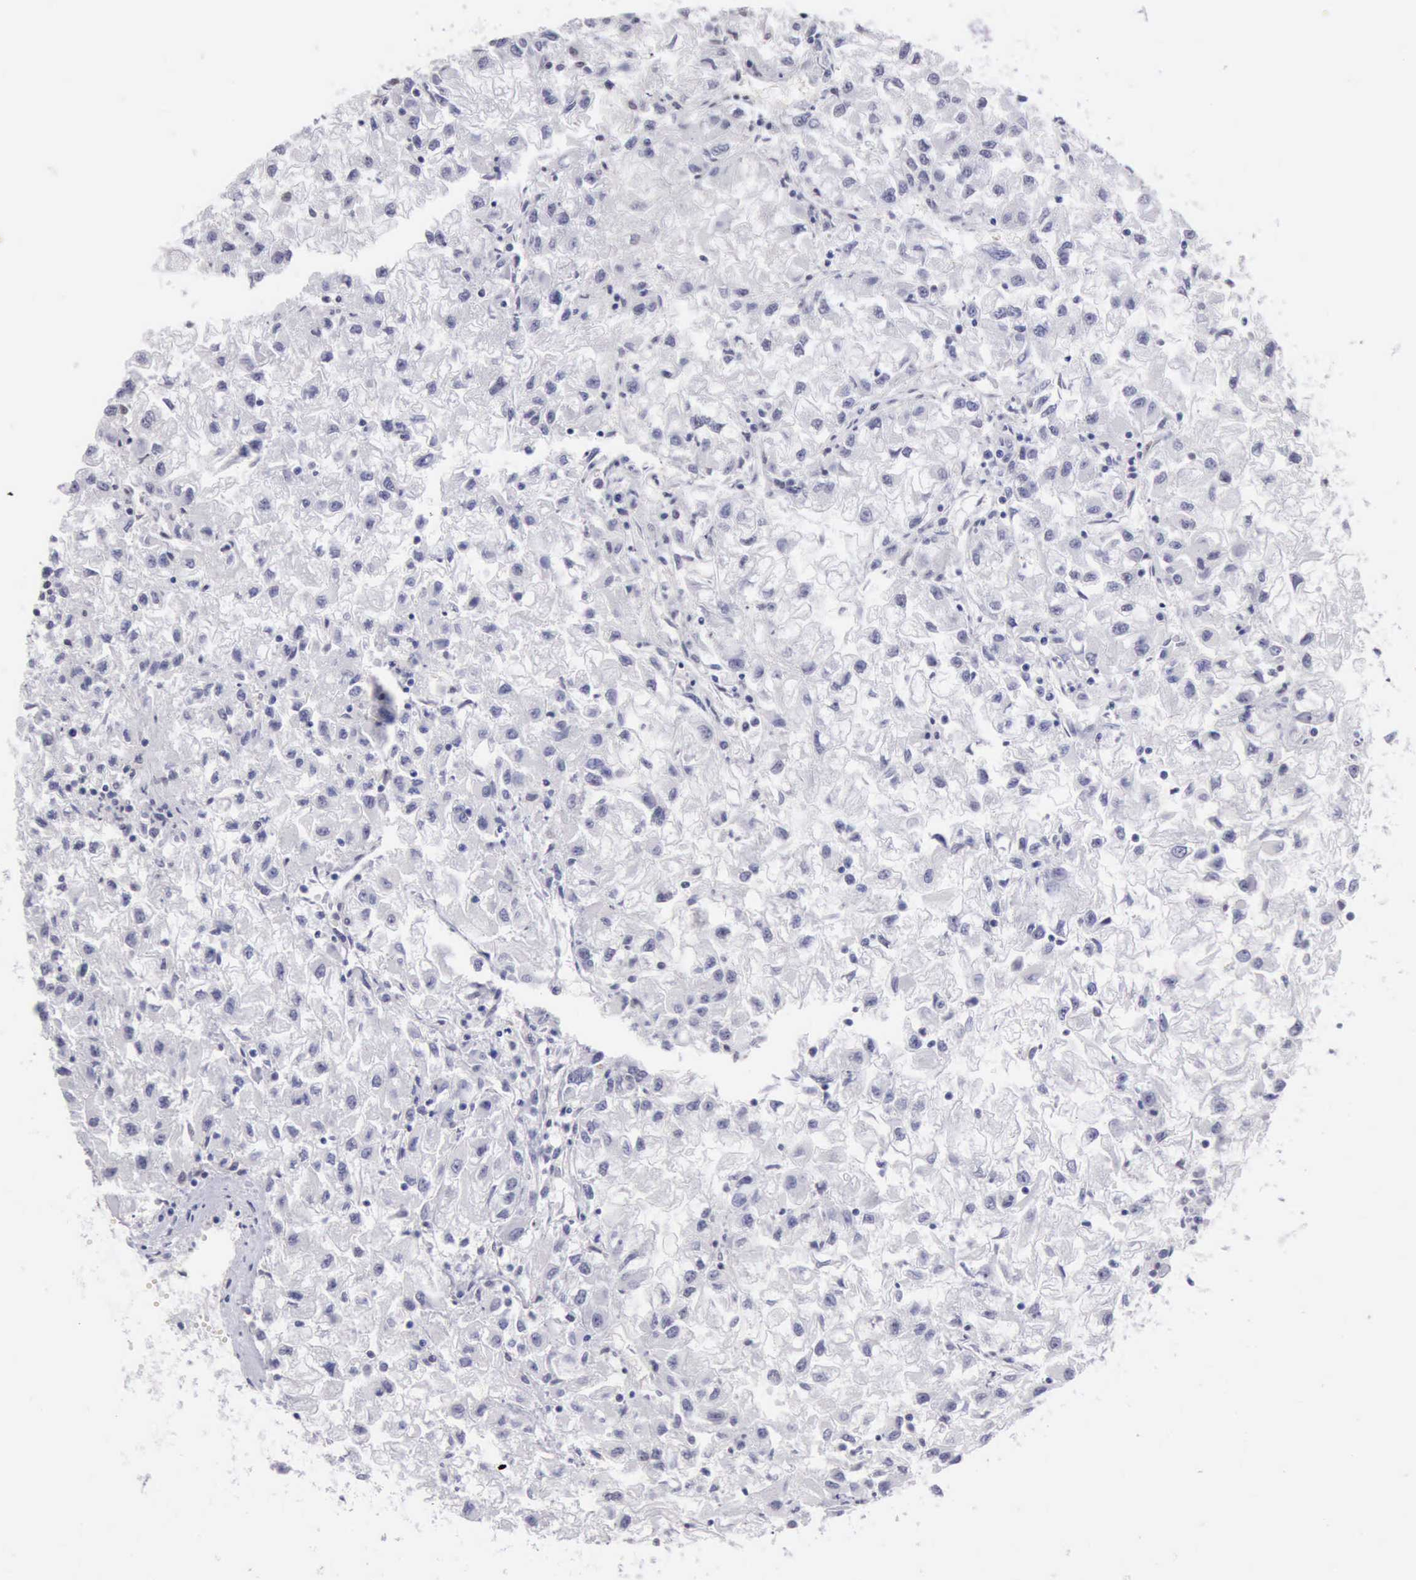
{"staining": {"intensity": "negative", "quantity": "none", "location": "none"}, "tissue": "renal cancer", "cell_type": "Tumor cells", "image_type": "cancer", "snomed": [{"axis": "morphology", "description": "Adenocarcinoma, NOS"}, {"axis": "topography", "description": "Kidney"}], "caption": "Renal cancer (adenocarcinoma) was stained to show a protein in brown. There is no significant staining in tumor cells.", "gene": "ERCC4", "patient": {"sex": "male", "age": 59}}